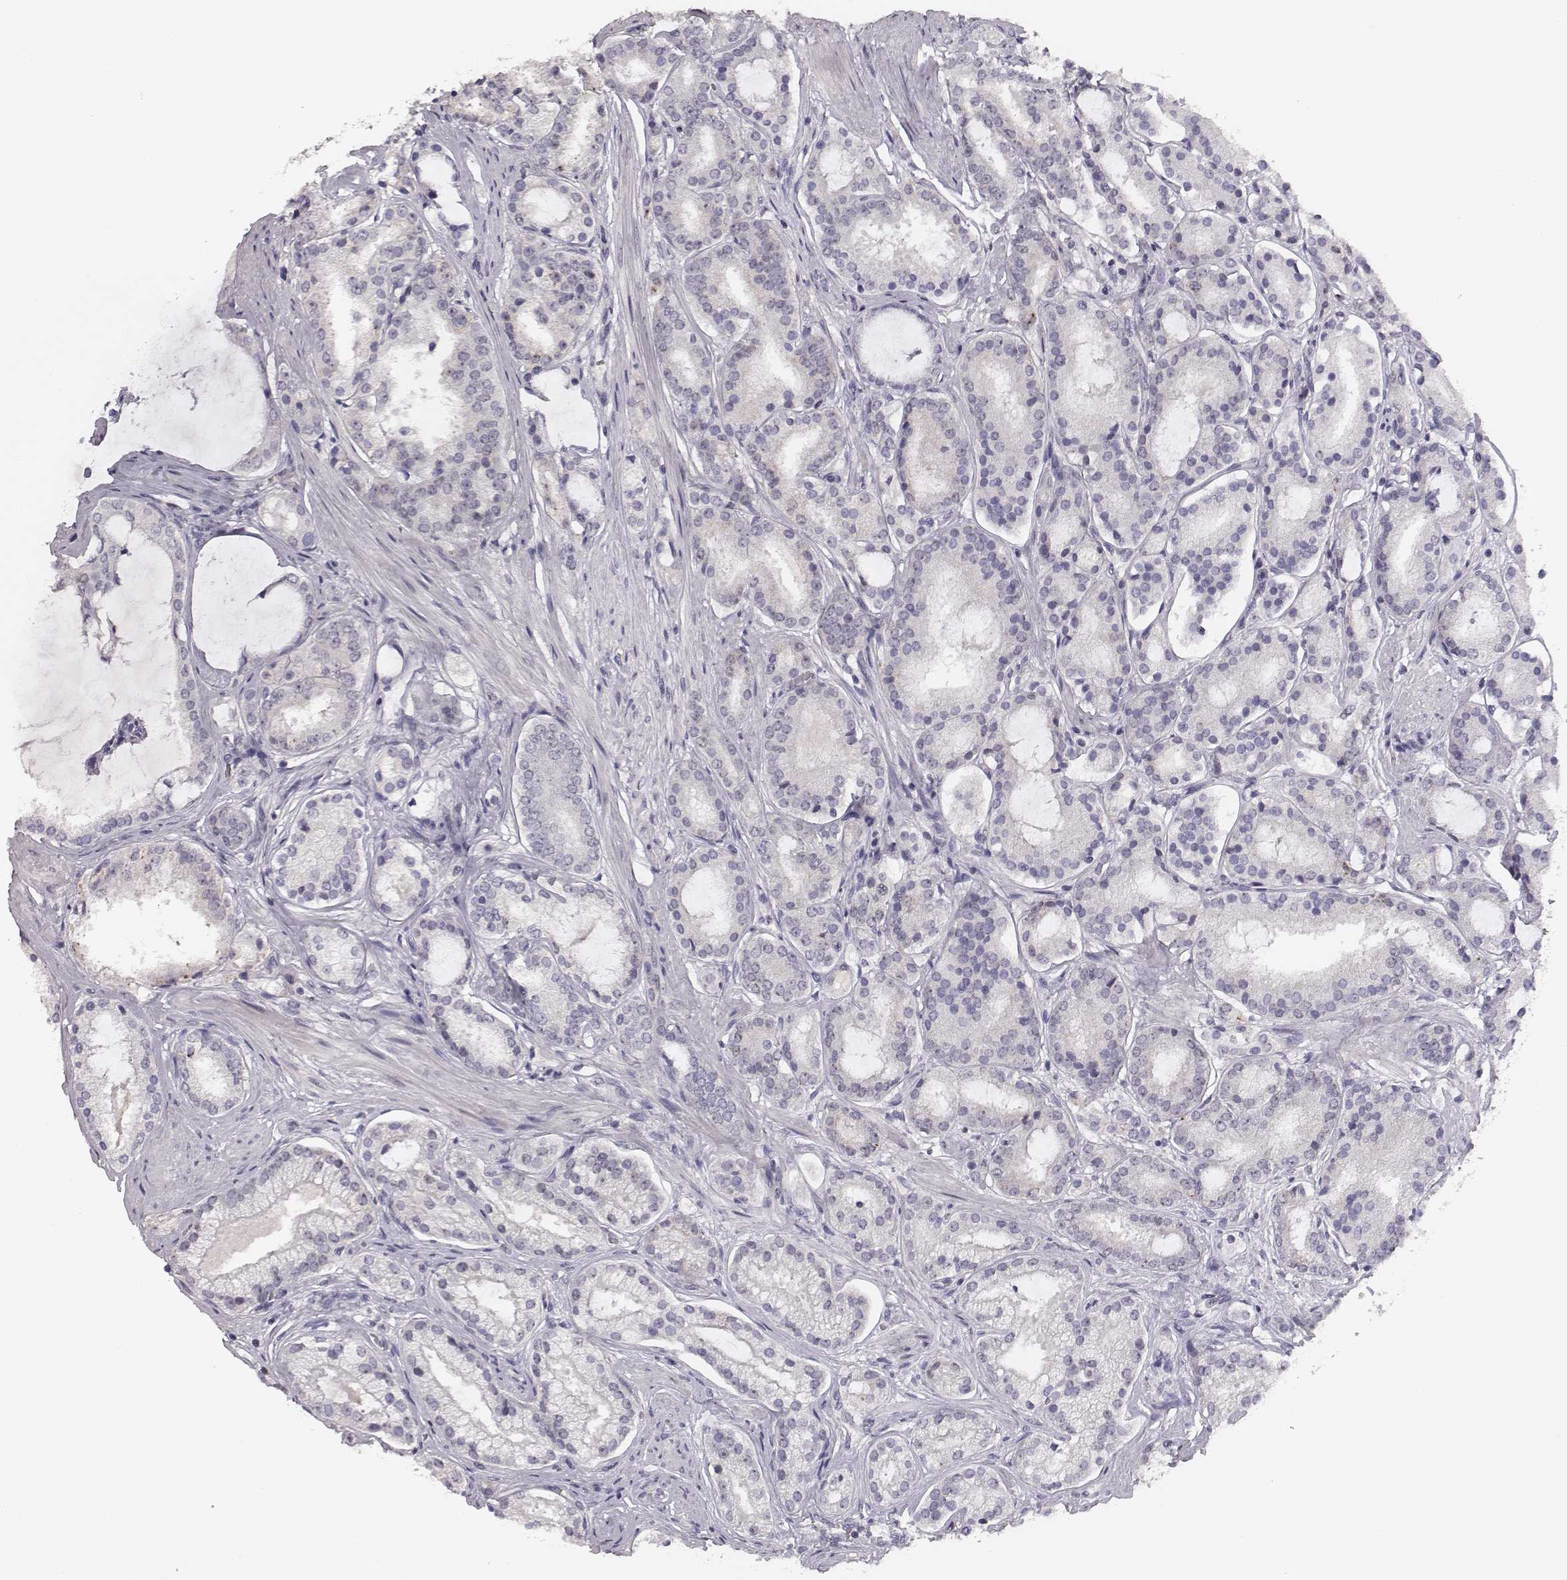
{"staining": {"intensity": "negative", "quantity": "none", "location": "none"}, "tissue": "prostate cancer", "cell_type": "Tumor cells", "image_type": "cancer", "snomed": [{"axis": "morphology", "description": "Adenocarcinoma, High grade"}, {"axis": "topography", "description": "Prostate"}], "caption": "This is an IHC histopathology image of prostate cancer. There is no staining in tumor cells.", "gene": "NIFK", "patient": {"sex": "male", "age": 63}}